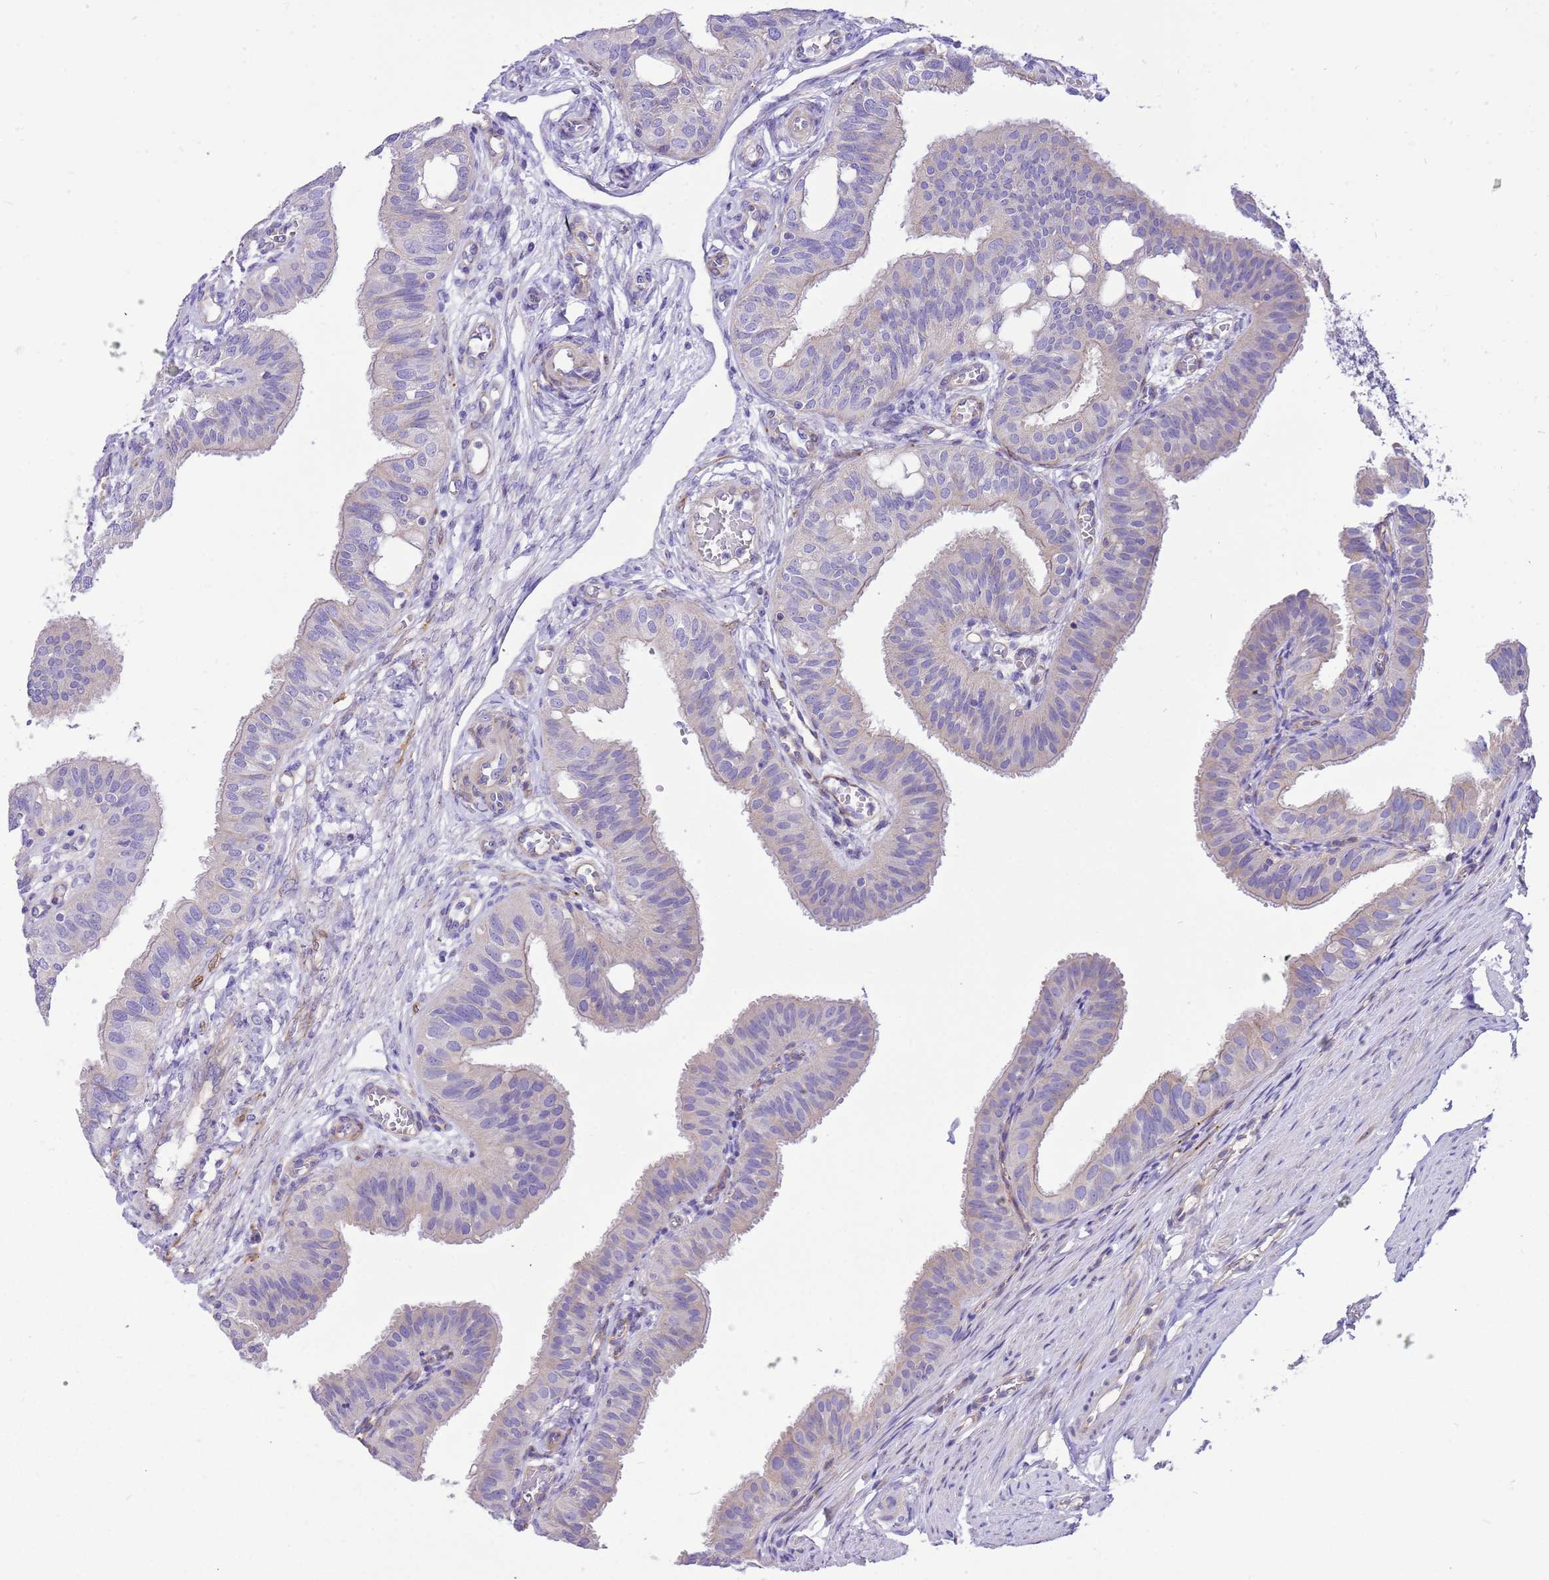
{"staining": {"intensity": "weak", "quantity": "<25%", "location": "cytoplasmic/membranous"}, "tissue": "fallopian tube", "cell_type": "Glandular cells", "image_type": "normal", "snomed": [{"axis": "morphology", "description": "Normal tissue, NOS"}, {"axis": "topography", "description": "Fallopian tube"}, {"axis": "topography", "description": "Ovary"}], "caption": "An image of human fallopian tube is negative for staining in glandular cells.", "gene": "SERINC3", "patient": {"sex": "female", "age": 42}}